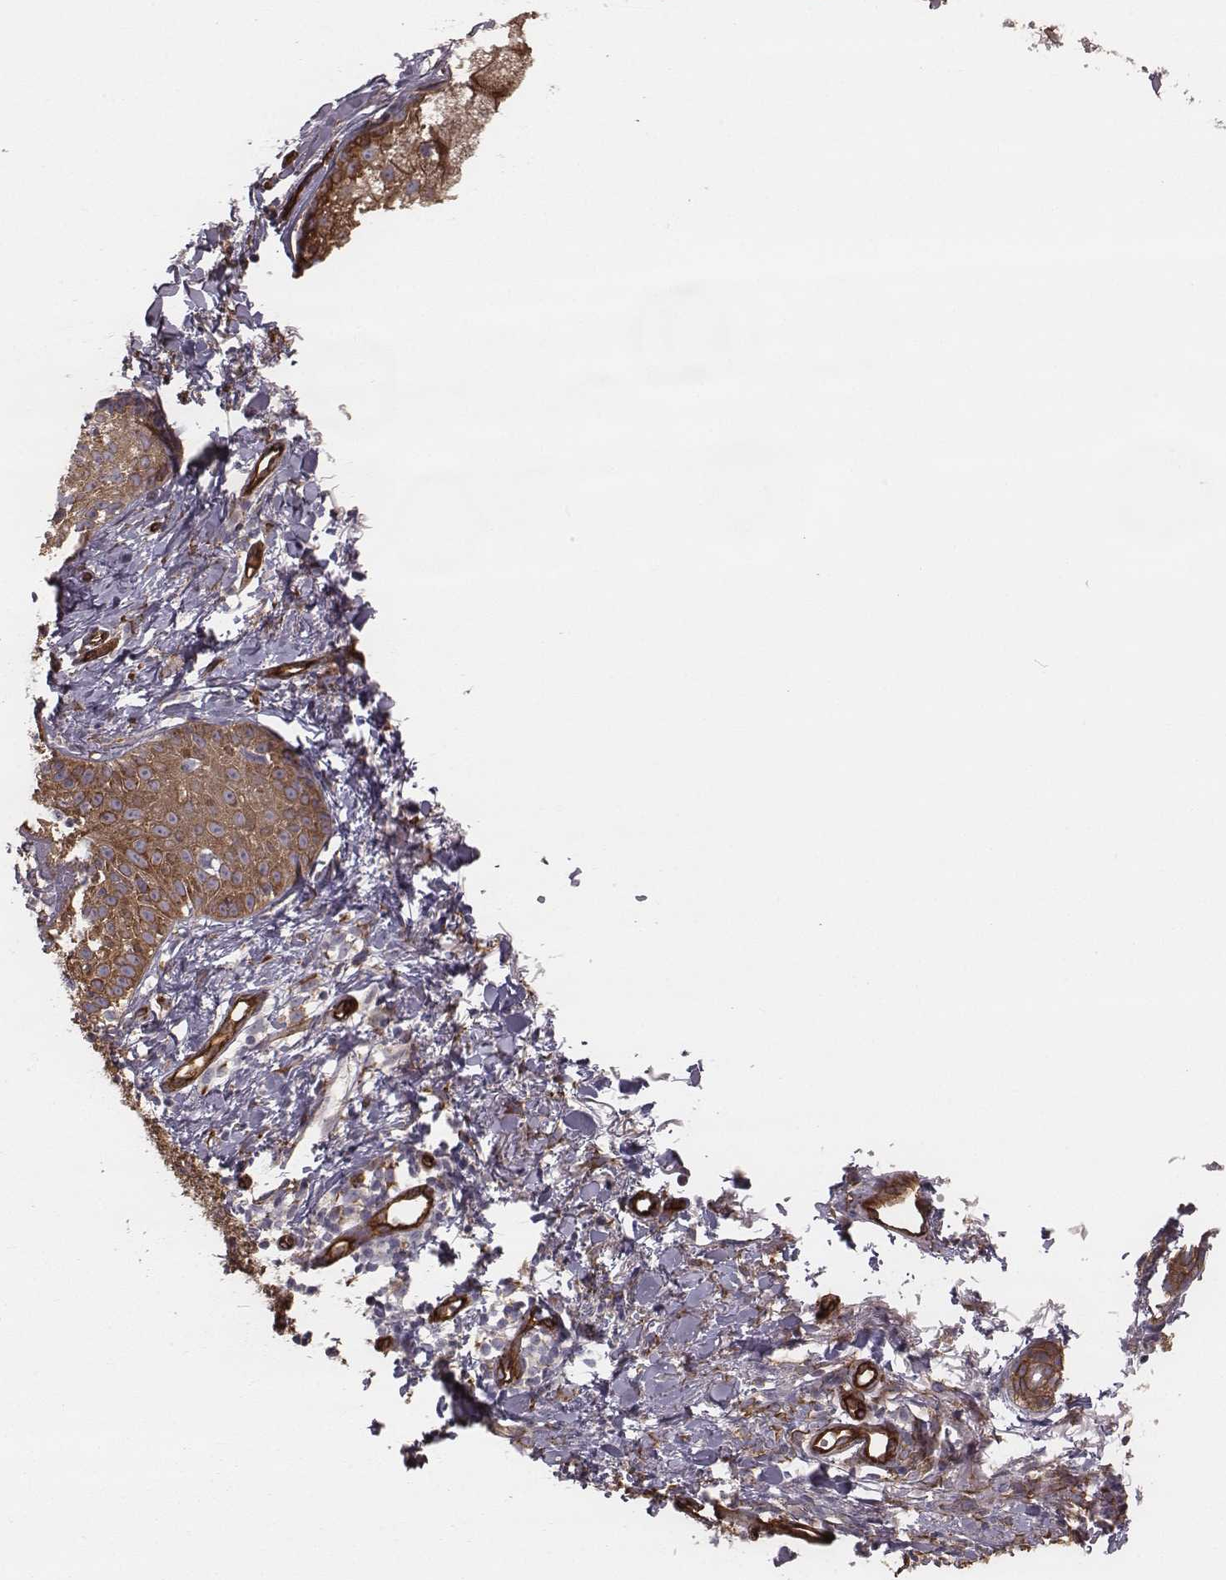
{"staining": {"intensity": "moderate", "quantity": ">75%", "location": "cytoplasmic/membranous"}, "tissue": "skin cancer", "cell_type": "Tumor cells", "image_type": "cancer", "snomed": [{"axis": "morphology", "description": "Basal cell carcinoma"}, {"axis": "topography", "description": "Skin"}], "caption": "Human skin cancer (basal cell carcinoma) stained with a brown dye displays moderate cytoplasmic/membranous positive expression in approximately >75% of tumor cells.", "gene": "PALMD", "patient": {"sex": "male", "age": 72}}